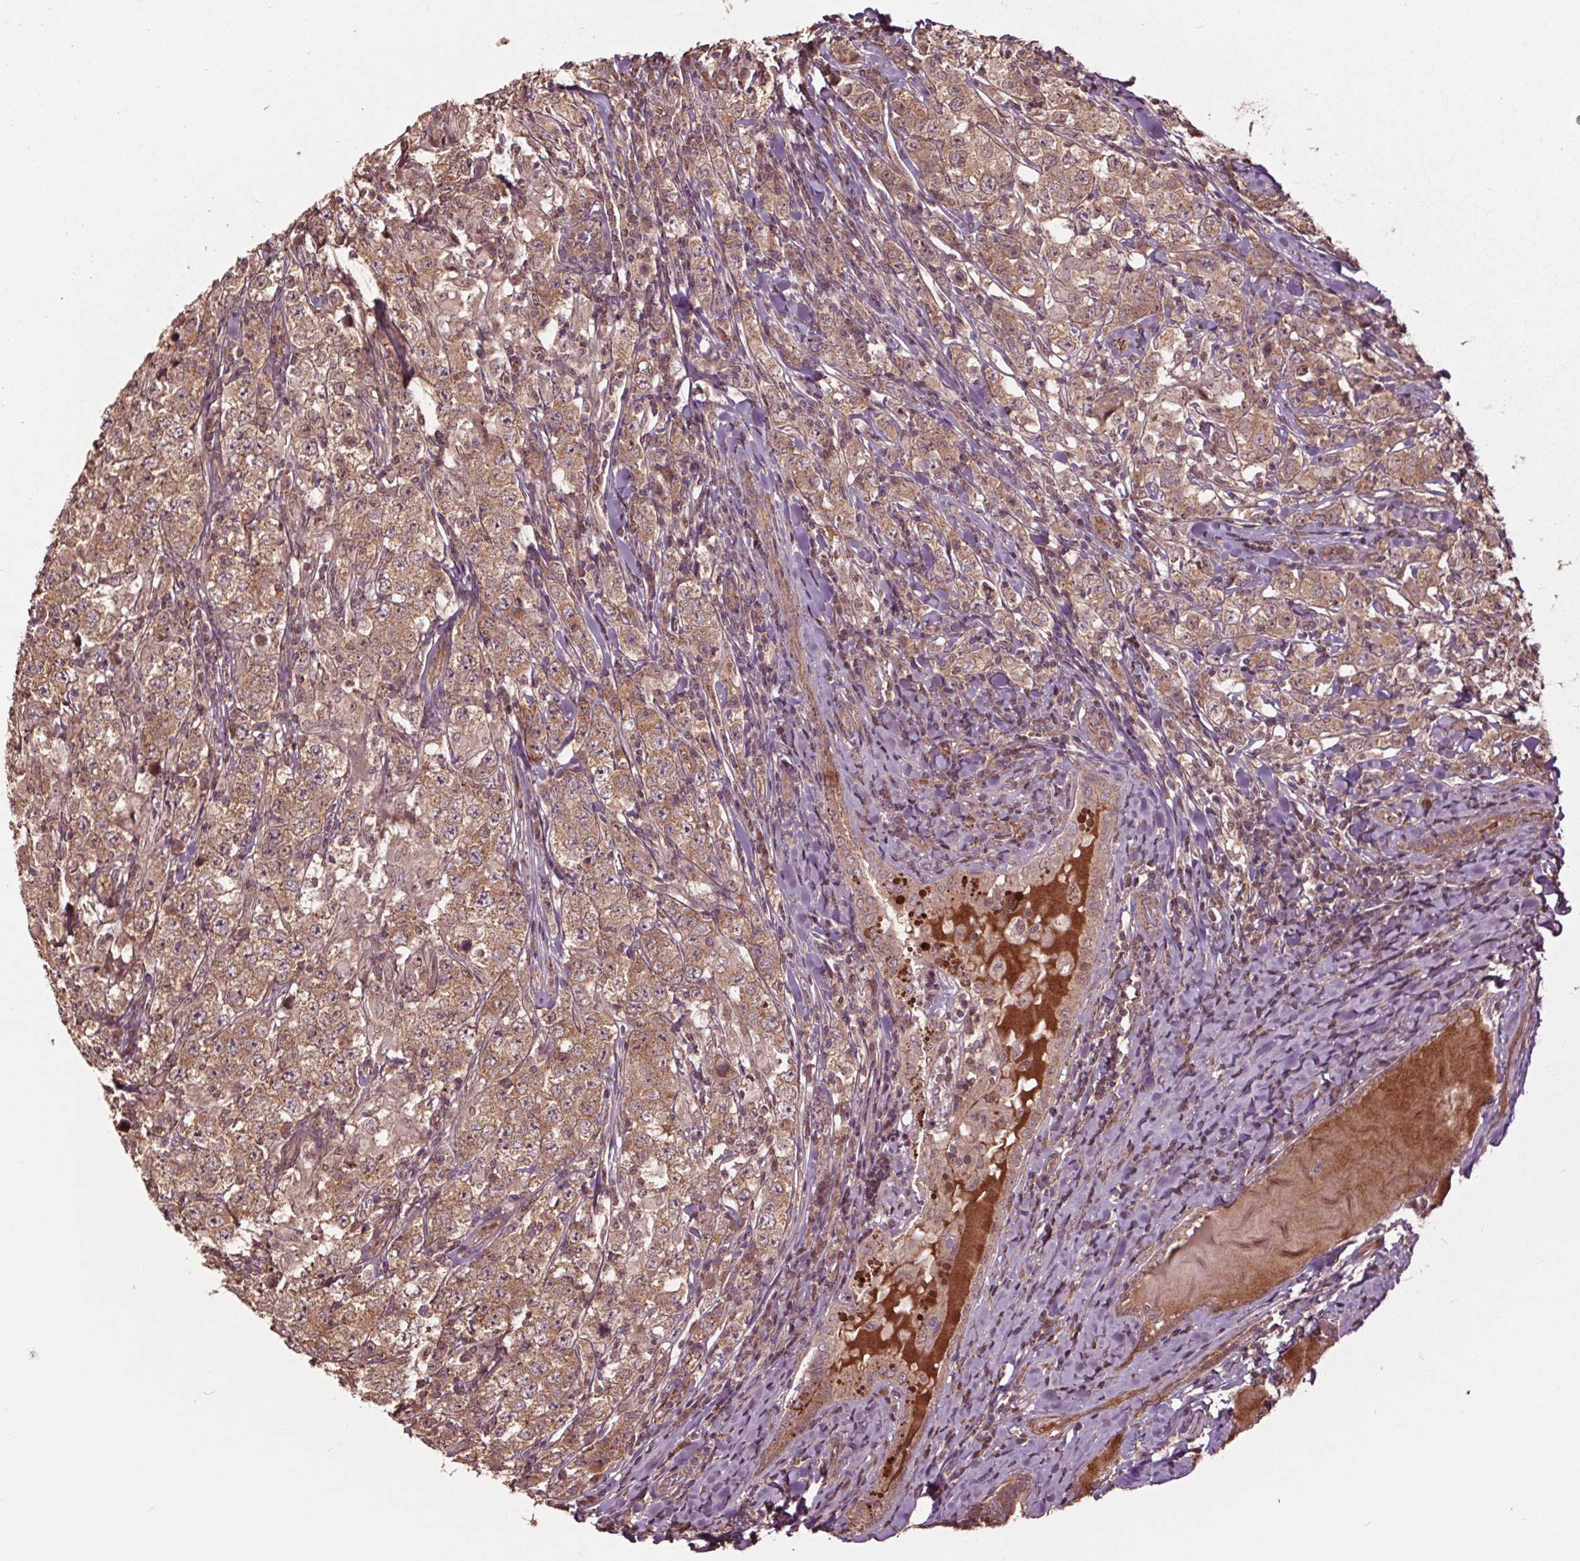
{"staining": {"intensity": "moderate", "quantity": ">75%", "location": "cytoplasmic/membranous,nuclear"}, "tissue": "testis cancer", "cell_type": "Tumor cells", "image_type": "cancer", "snomed": [{"axis": "morphology", "description": "Seminoma, NOS"}, {"axis": "morphology", "description": "Carcinoma, Embryonal, NOS"}, {"axis": "topography", "description": "Testis"}], "caption": "A histopathology image of testis seminoma stained for a protein displays moderate cytoplasmic/membranous and nuclear brown staining in tumor cells. The staining is performed using DAB brown chromogen to label protein expression. The nuclei are counter-stained blue using hematoxylin.", "gene": "CEP95", "patient": {"sex": "male", "age": 41}}